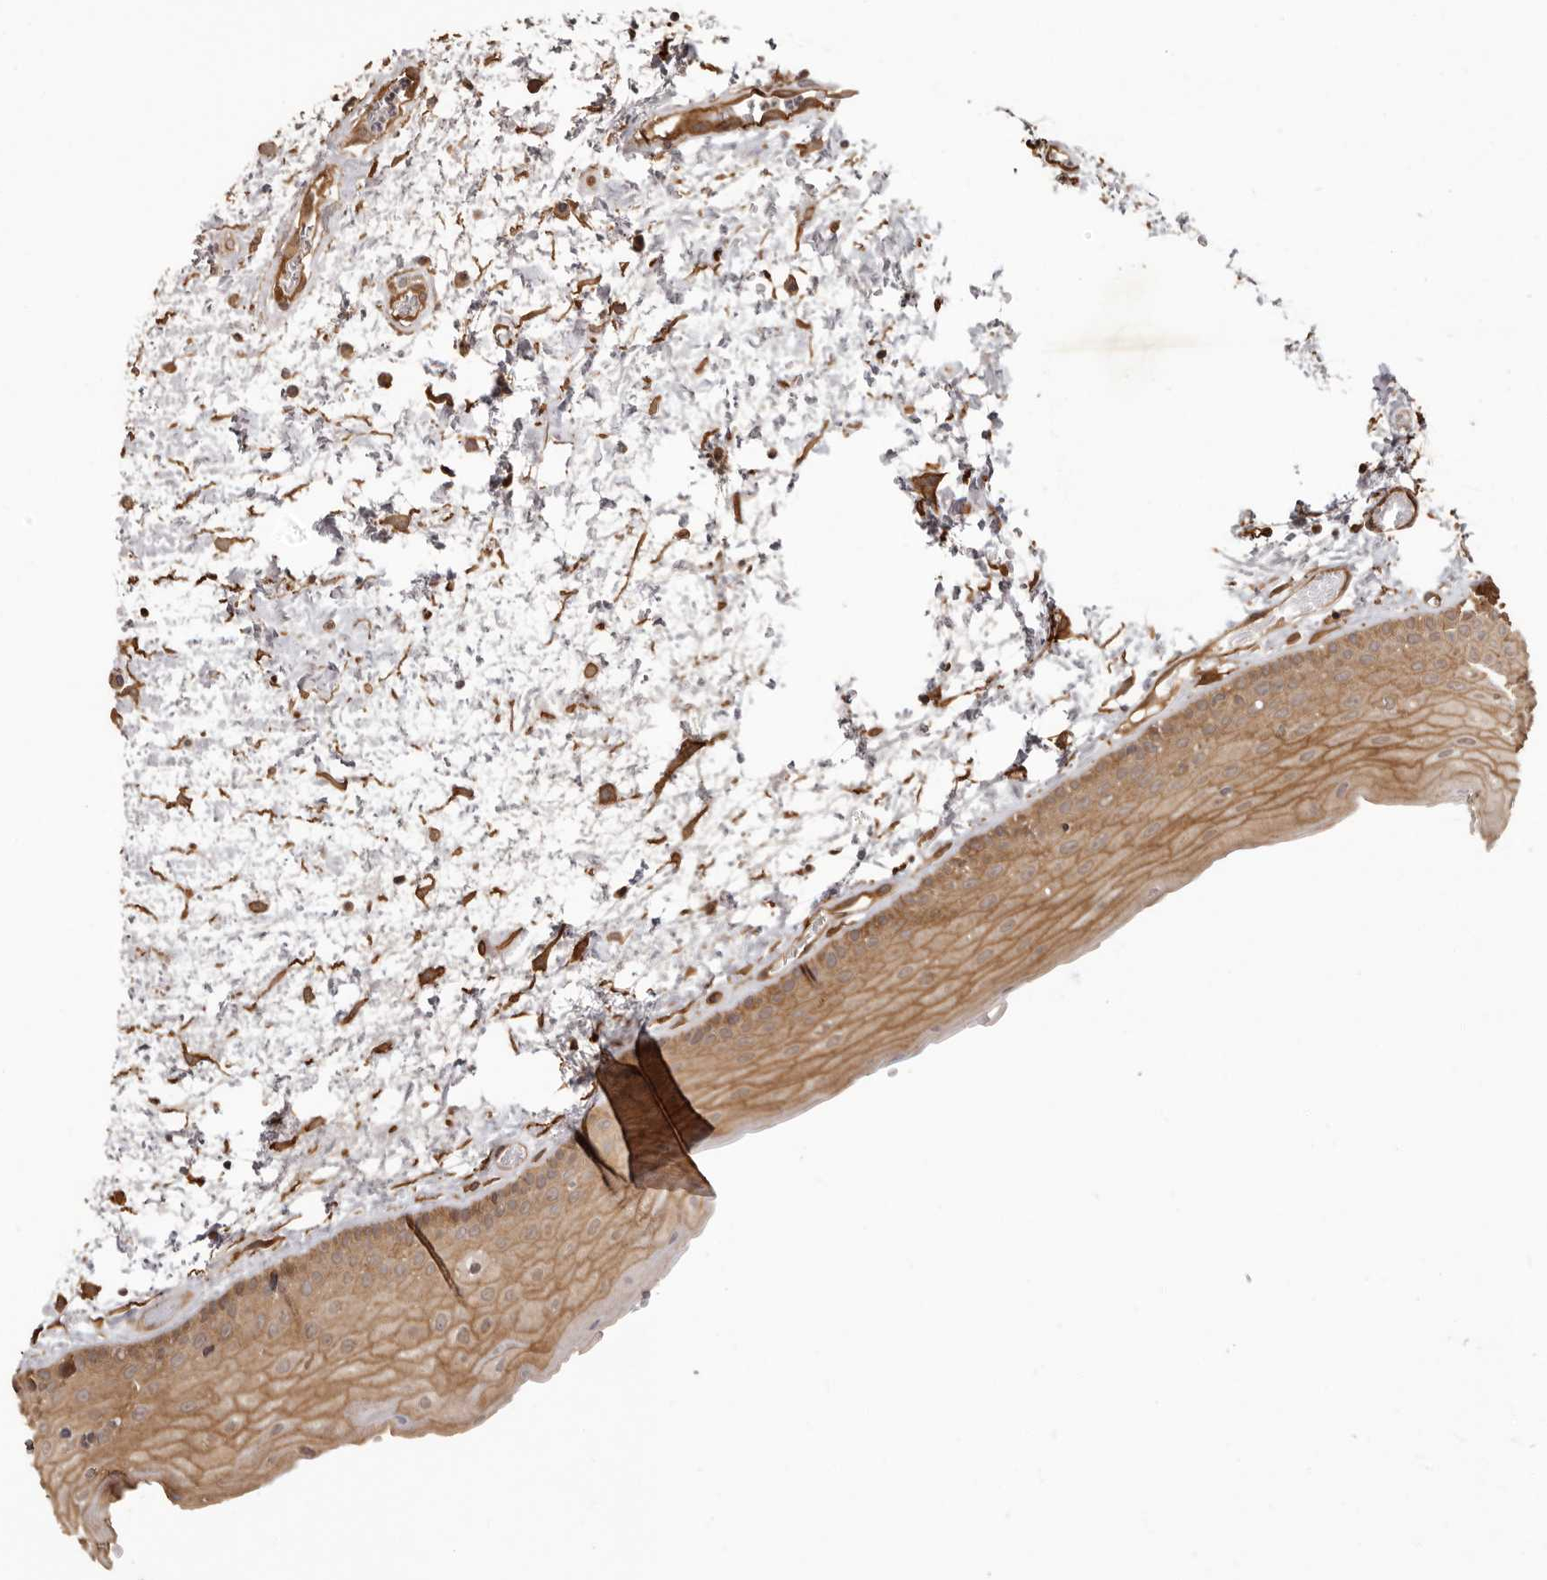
{"staining": {"intensity": "moderate", "quantity": ">75%", "location": "cytoplasmic/membranous"}, "tissue": "oral mucosa", "cell_type": "Squamous epithelial cells", "image_type": "normal", "snomed": [{"axis": "morphology", "description": "Normal tissue, NOS"}, {"axis": "topography", "description": "Oral tissue"}], "caption": "The photomicrograph demonstrates staining of benign oral mucosa, revealing moderate cytoplasmic/membranous protein expression (brown color) within squamous epithelial cells. Nuclei are stained in blue.", "gene": "SLITRK6", "patient": {"sex": "female", "age": 76}}